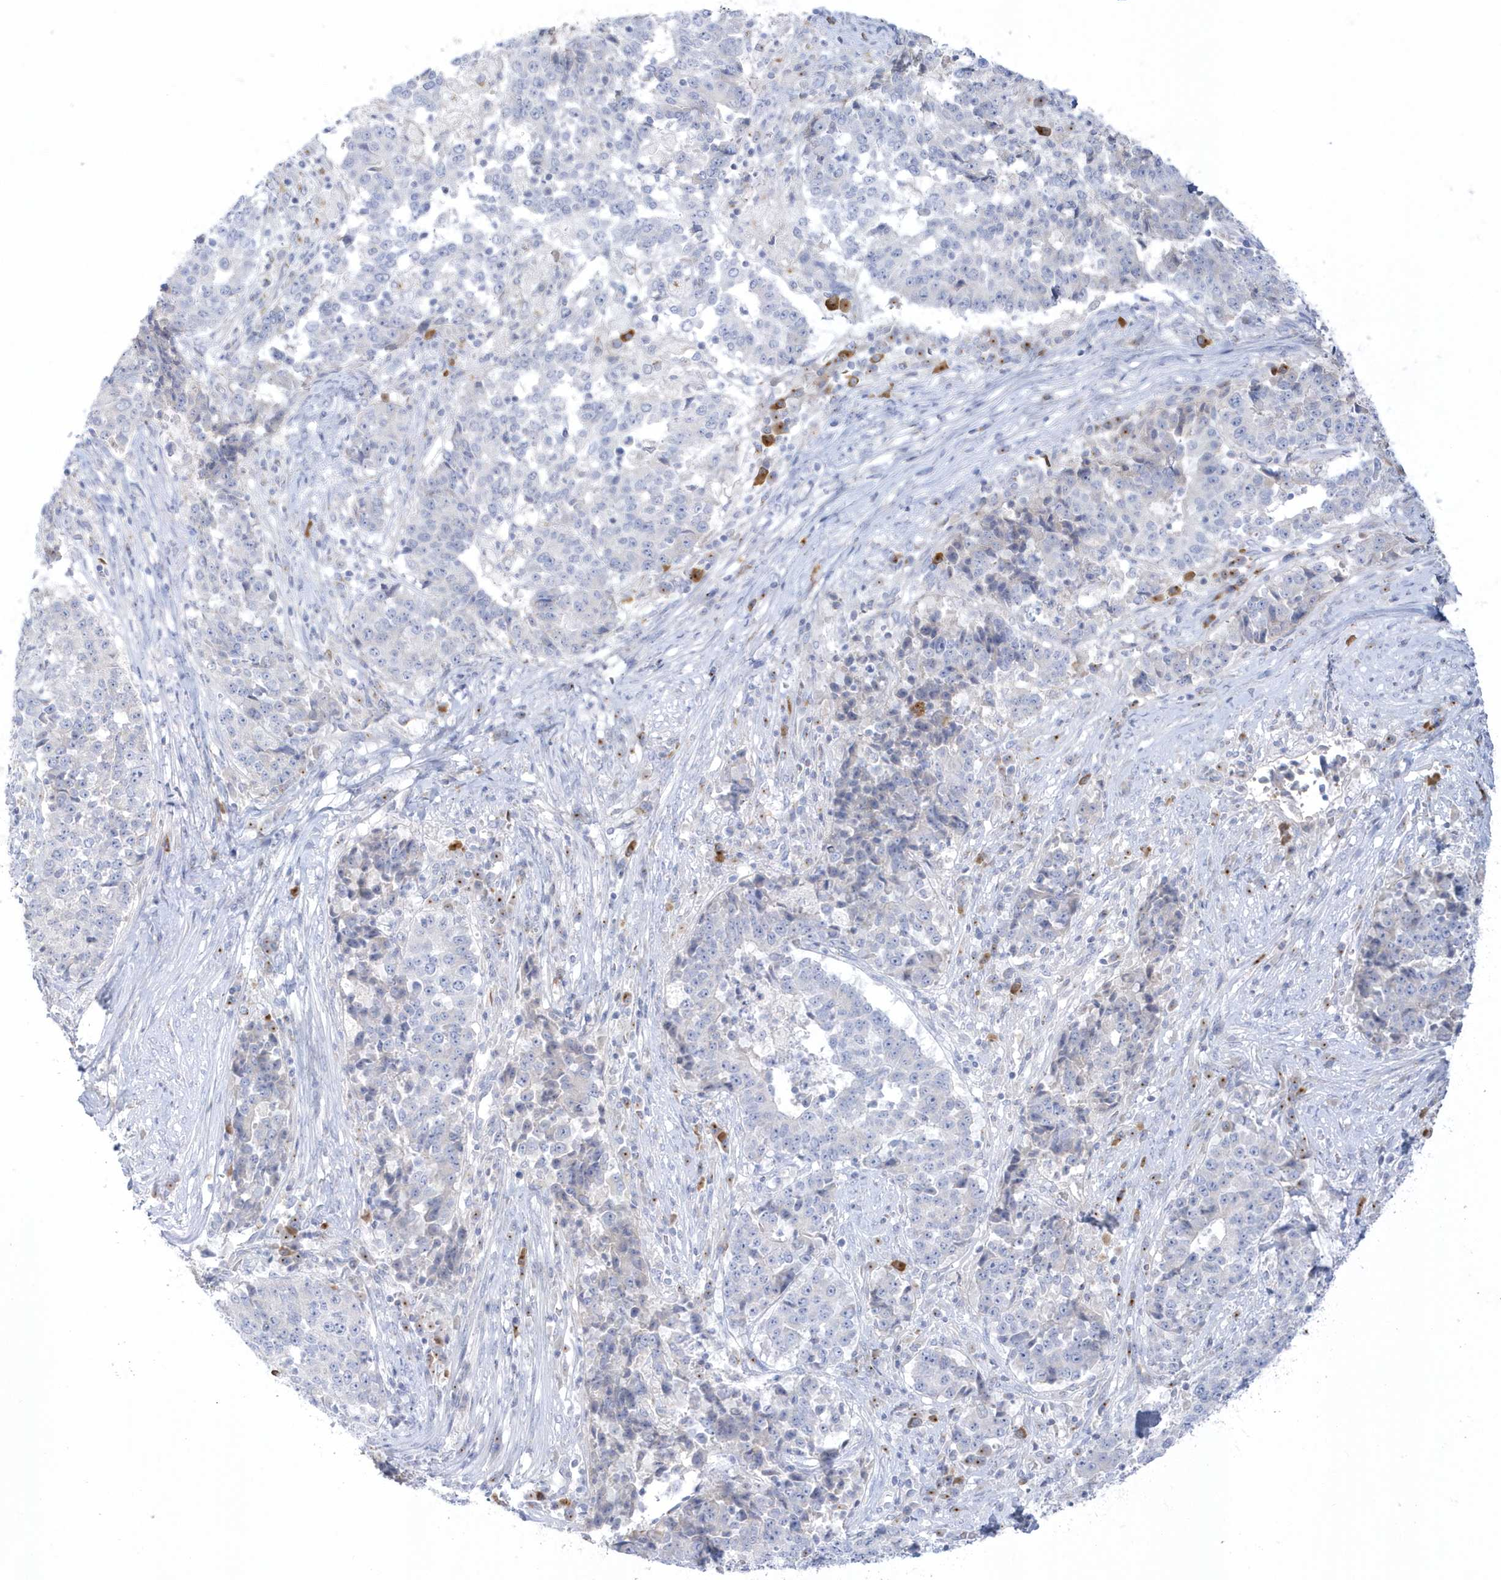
{"staining": {"intensity": "negative", "quantity": "none", "location": "none"}, "tissue": "stomach cancer", "cell_type": "Tumor cells", "image_type": "cancer", "snomed": [{"axis": "morphology", "description": "Adenocarcinoma, NOS"}, {"axis": "topography", "description": "Stomach"}], "caption": "Tumor cells show no significant staining in stomach cancer.", "gene": "SEMA3D", "patient": {"sex": "male", "age": 59}}